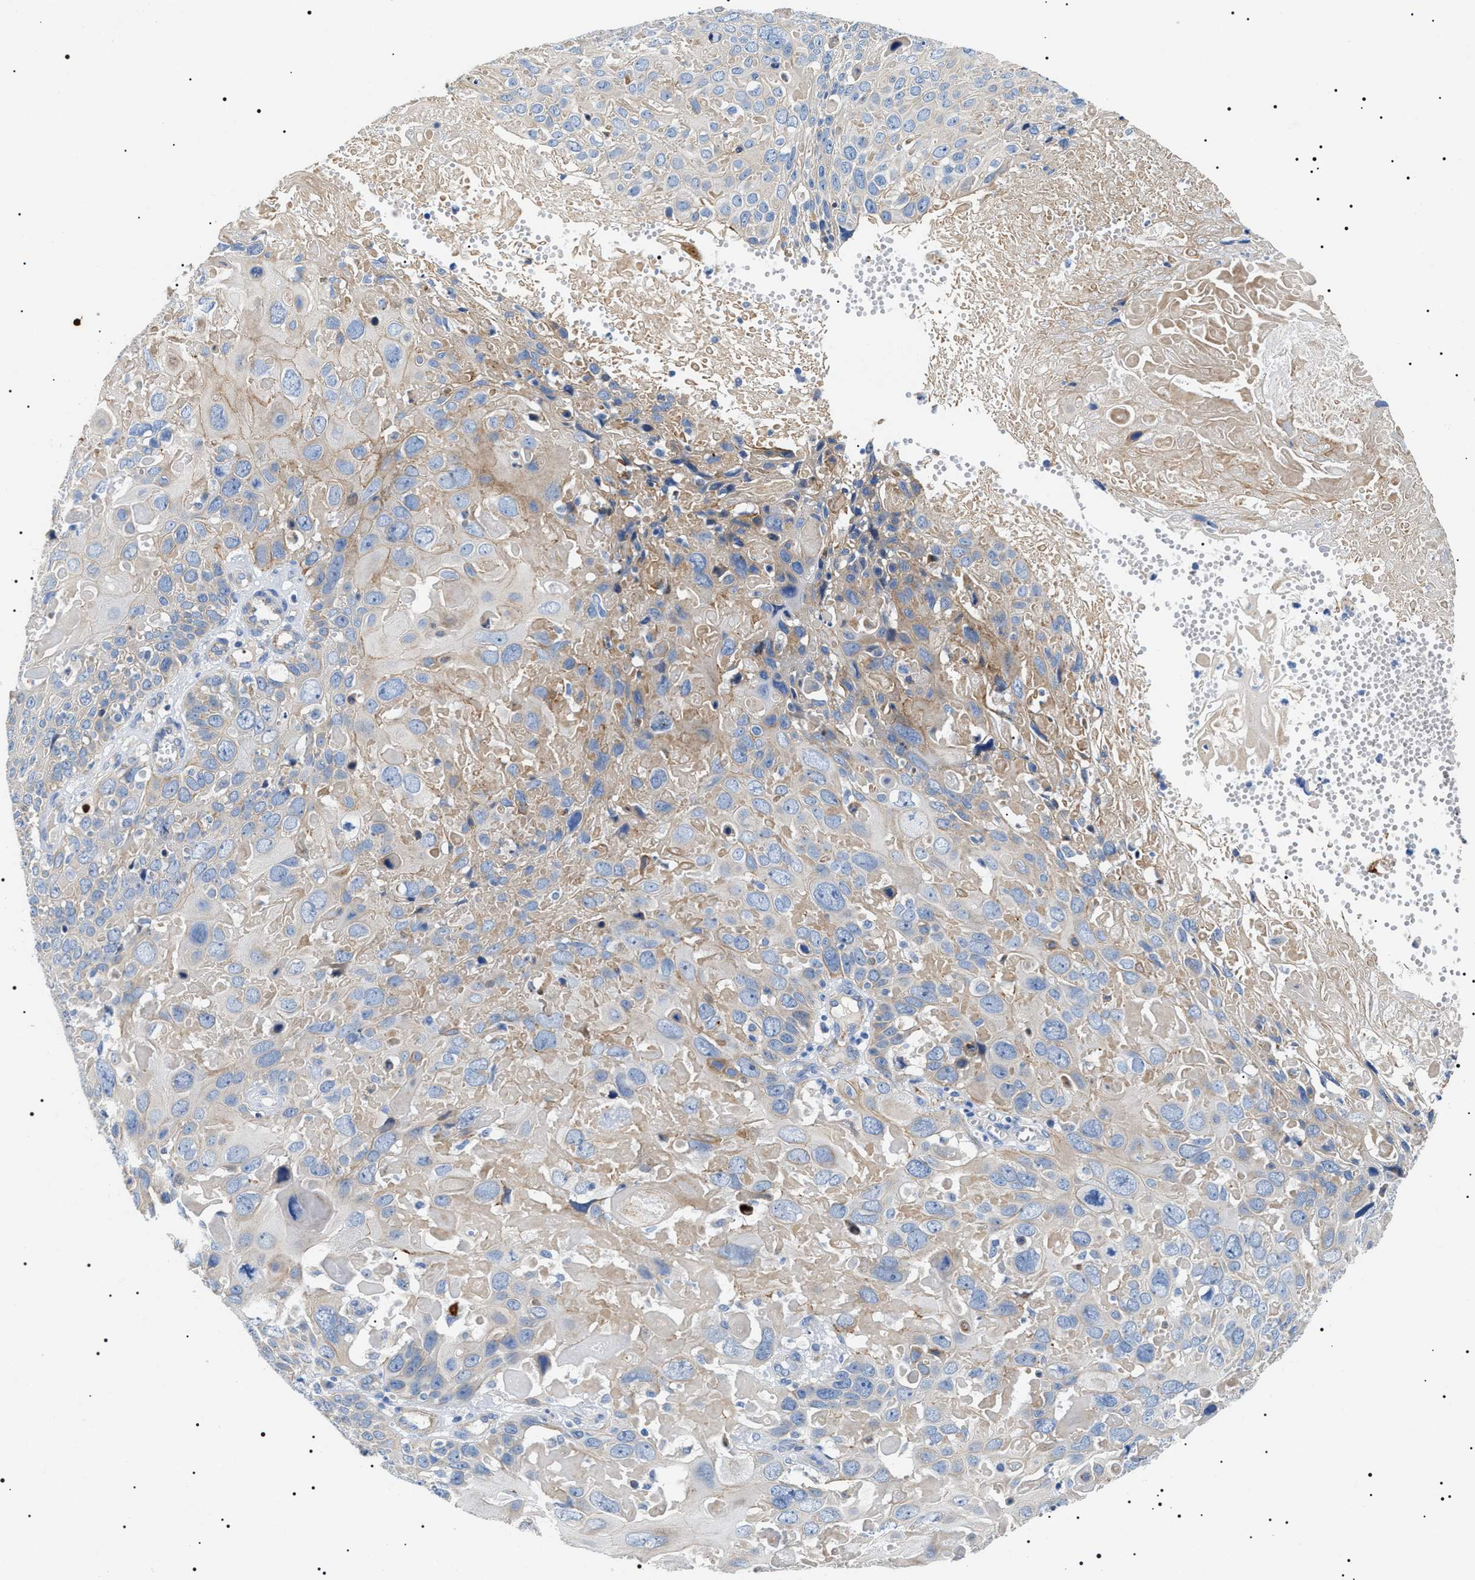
{"staining": {"intensity": "weak", "quantity": "<25%", "location": "cytoplasmic/membranous"}, "tissue": "cervical cancer", "cell_type": "Tumor cells", "image_type": "cancer", "snomed": [{"axis": "morphology", "description": "Squamous cell carcinoma, NOS"}, {"axis": "topography", "description": "Cervix"}], "caption": "This is an immunohistochemistry (IHC) photomicrograph of human cervical cancer (squamous cell carcinoma). There is no expression in tumor cells.", "gene": "TMEM222", "patient": {"sex": "female", "age": 74}}